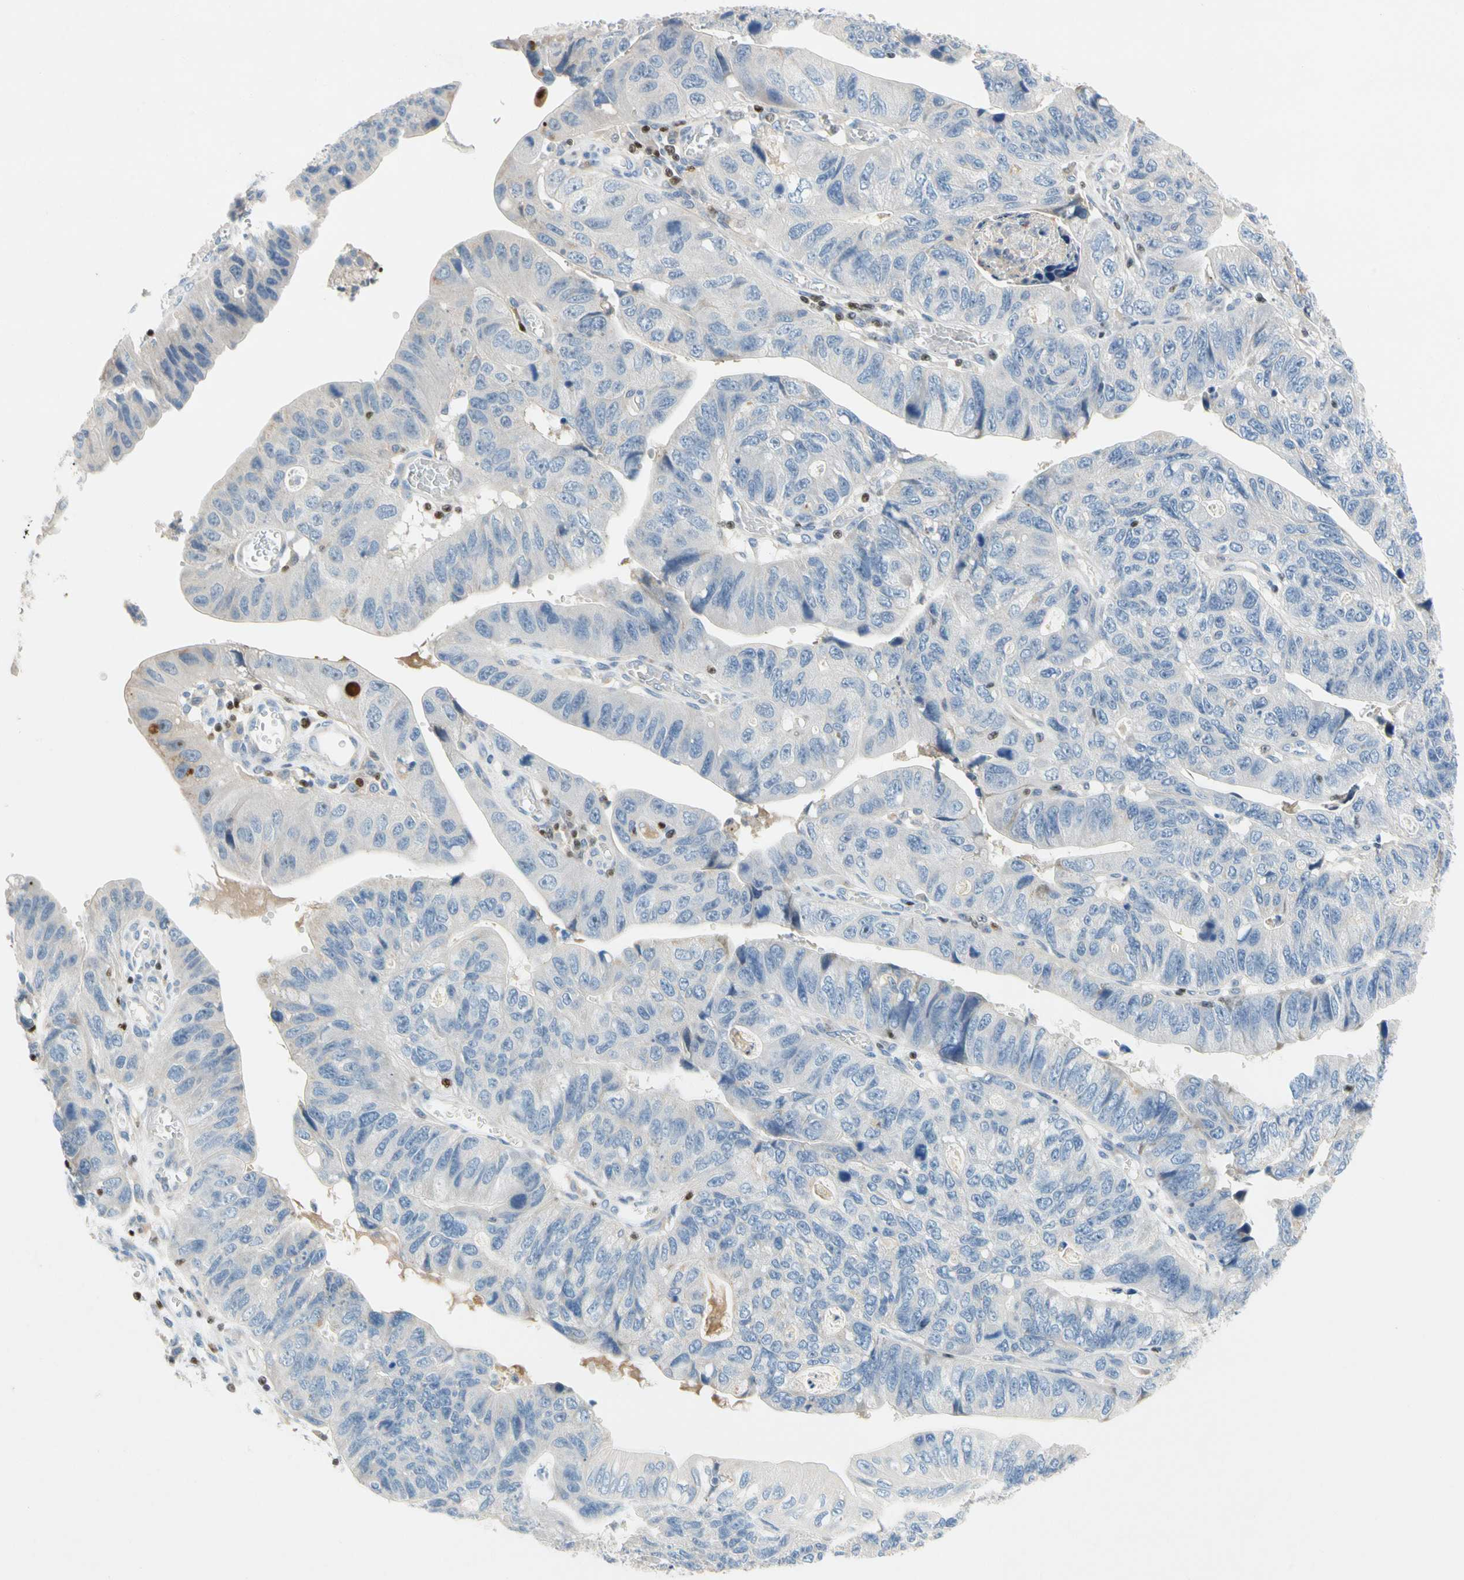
{"staining": {"intensity": "negative", "quantity": "none", "location": "none"}, "tissue": "stomach cancer", "cell_type": "Tumor cells", "image_type": "cancer", "snomed": [{"axis": "morphology", "description": "Adenocarcinoma, NOS"}, {"axis": "topography", "description": "Stomach"}], "caption": "An image of stomach cancer (adenocarcinoma) stained for a protein reveals no brown staining in tumor cells.", "gene": "SP140", "patient": {"sex": "male", "age": 59}}